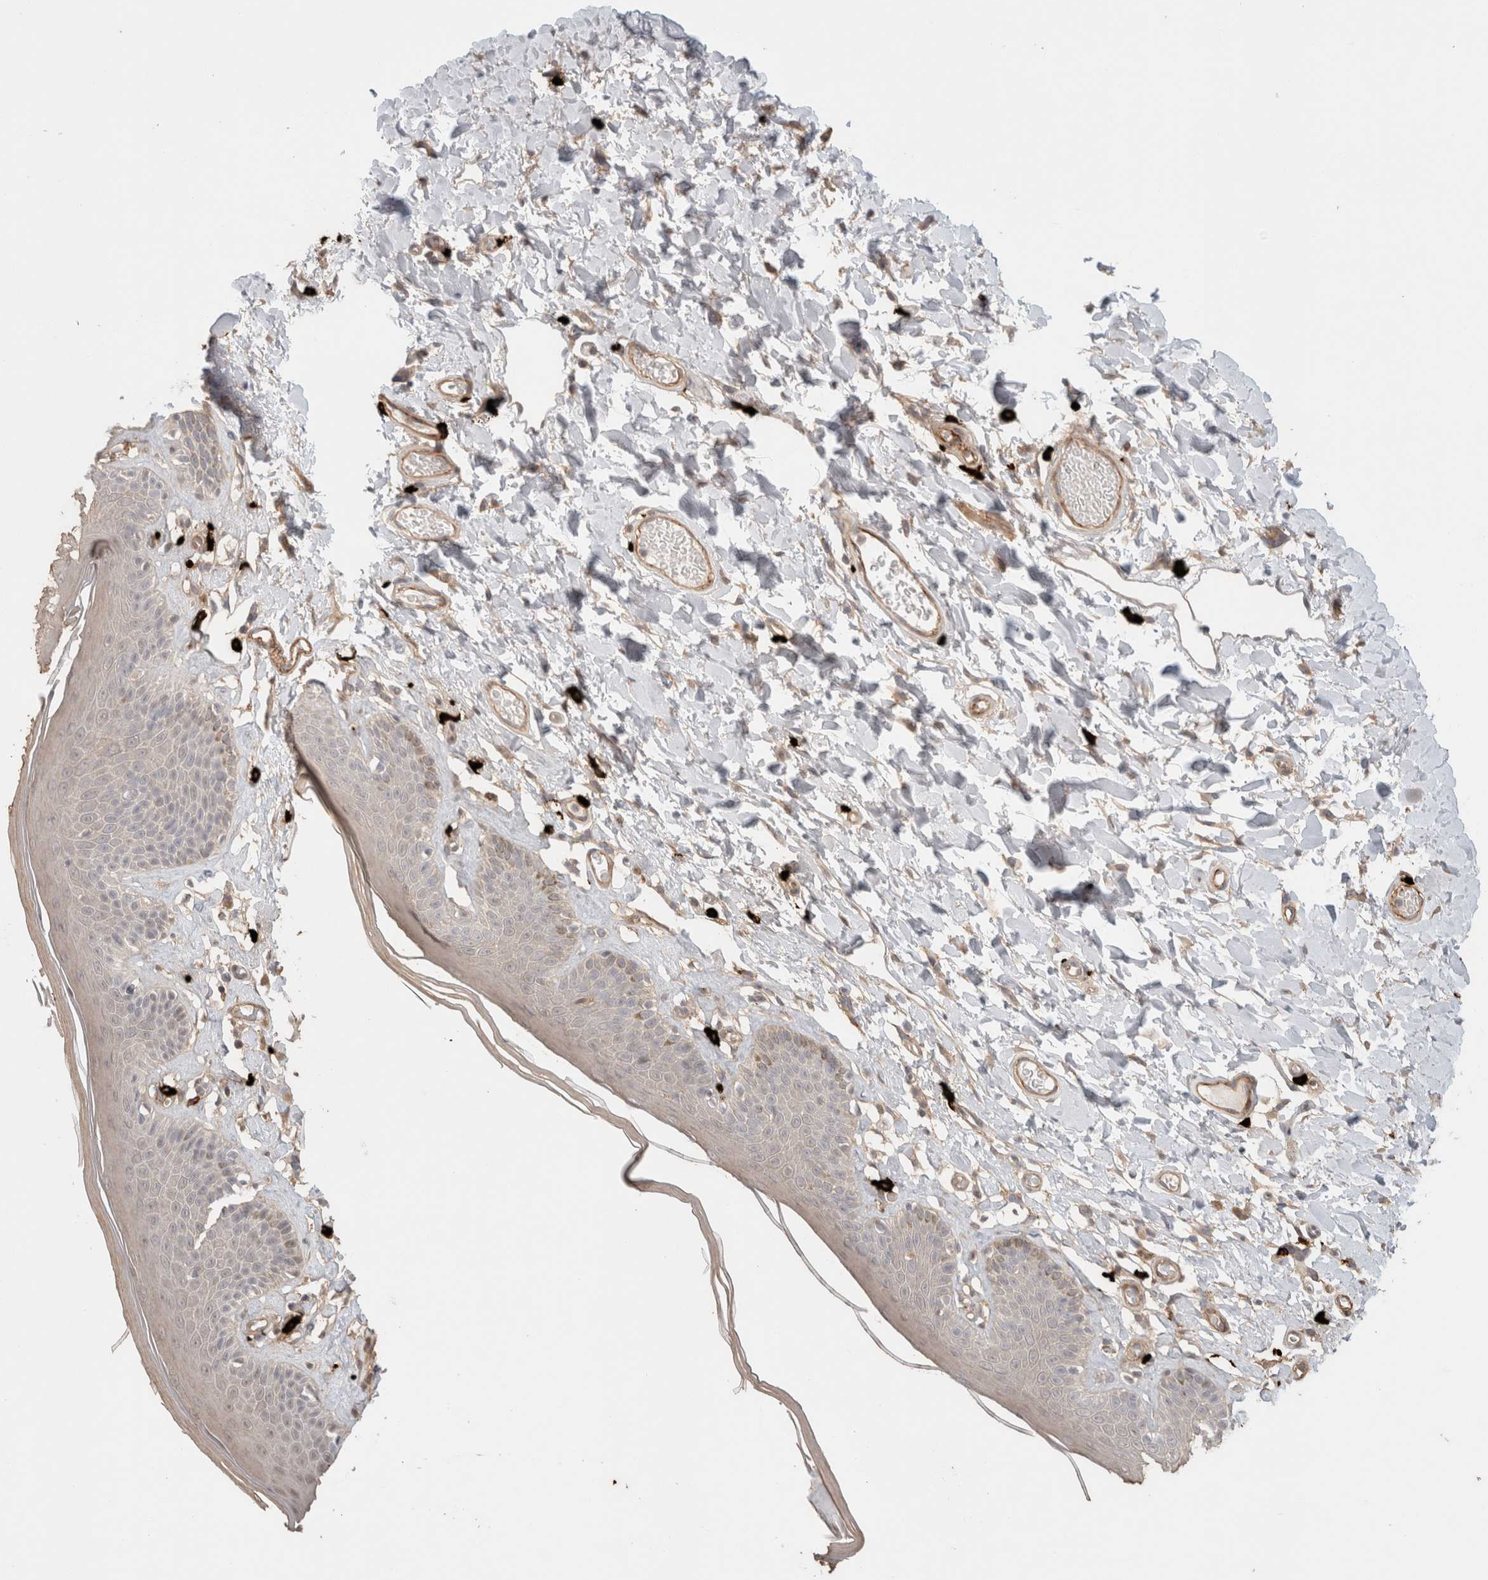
{"staining": {"intensity": "weak", "quantity": "<25%", "location": "cytoplasmic/membranous"}, "tissue": "skin", "cell_type": "Epidermal cells", "image_type": "normal", "snomed": [{"axis": "morphology", "description": "Normal tissue, NOS"}, {"axis": "topography", "description": "Vulva"}], "caption": "An immunohistochemistry (IHC) image of benign skin is shown. There is no staining in epidermal cells of skin.", "gene": "HSPG2", "patient": {"sex": "female", "age": 73}}